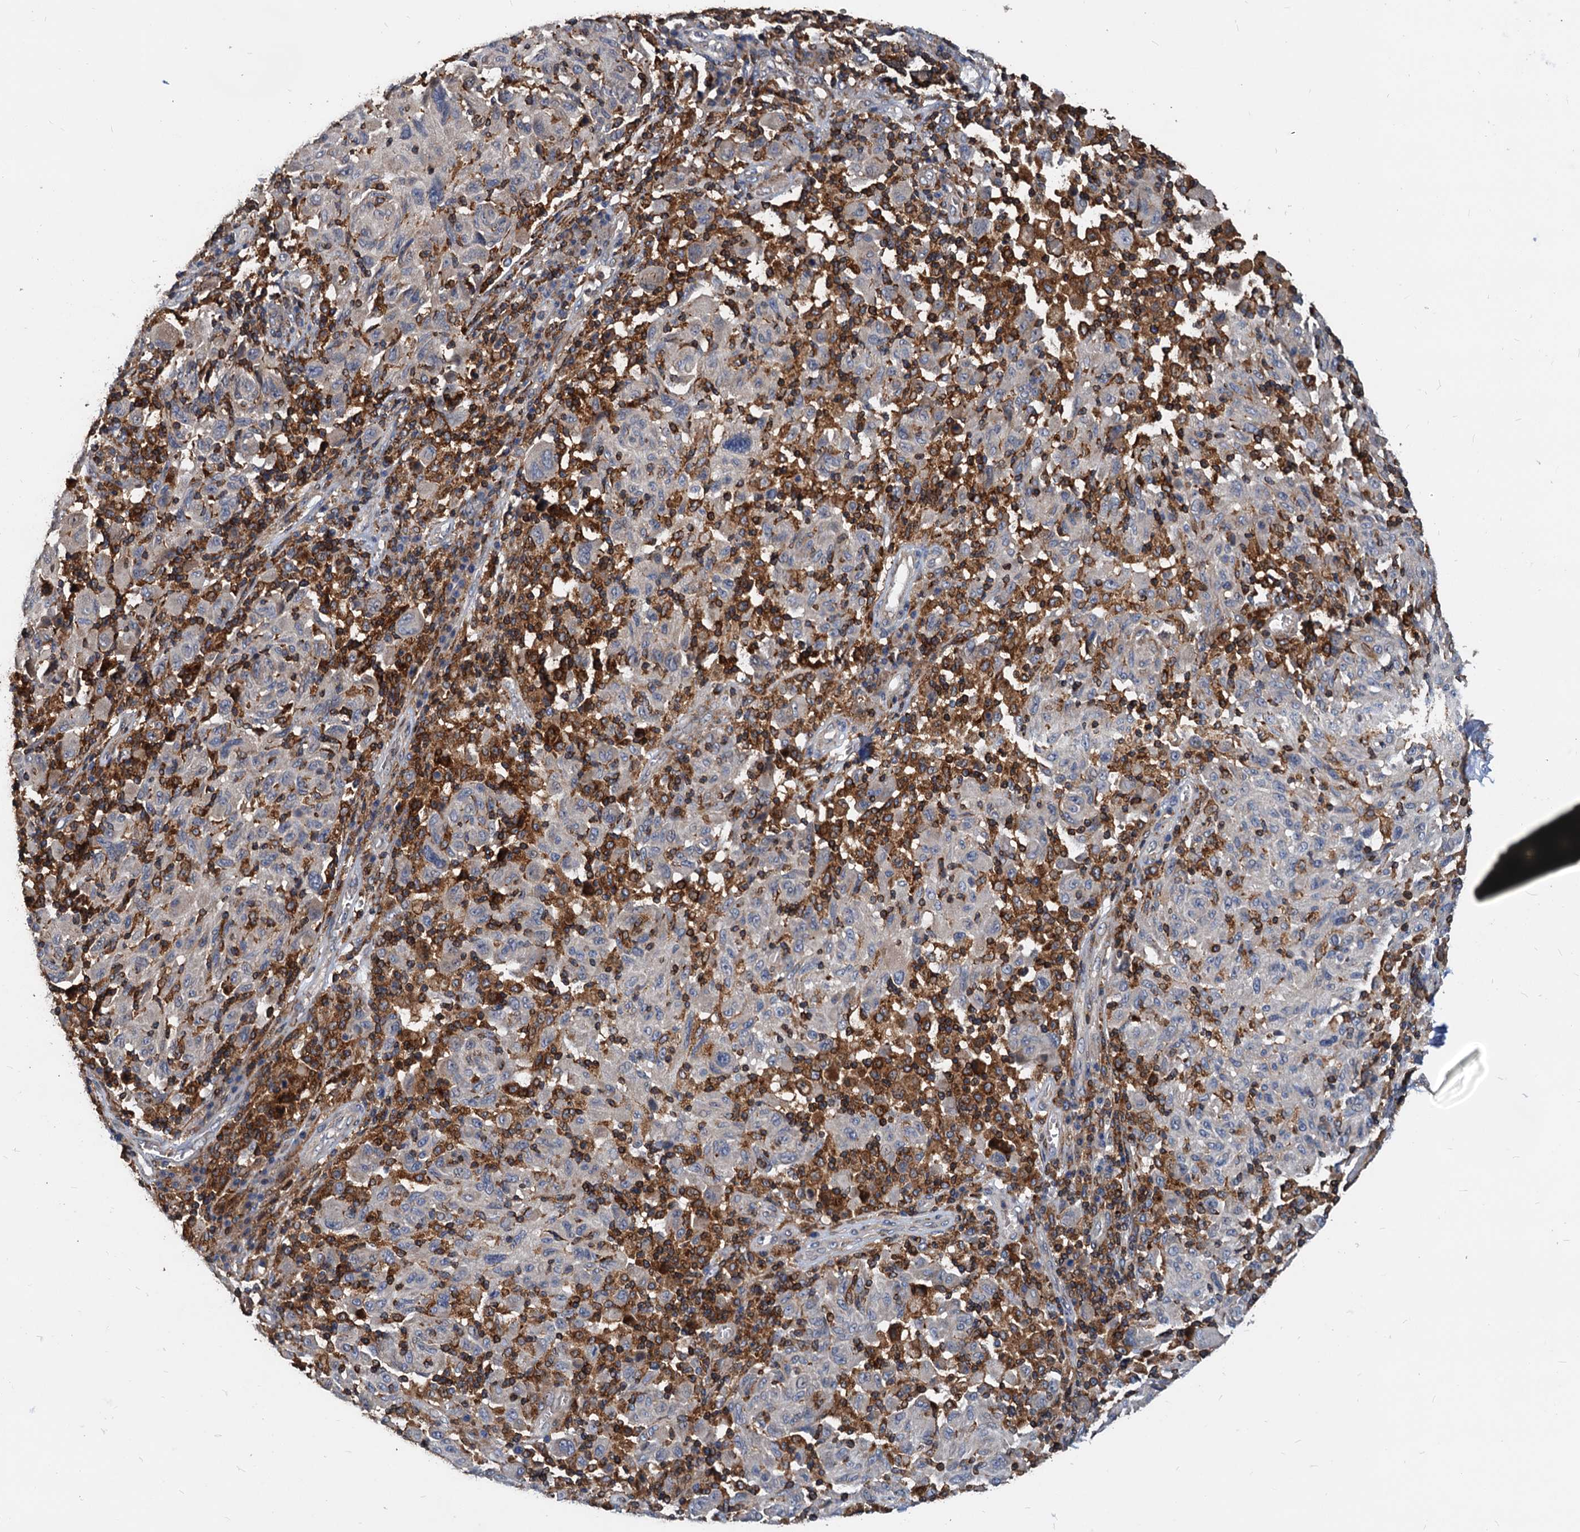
{"staining": {"intensity": "negative", "quantity": "none", "location": "none"}, "tissue": "melanoma", "cell_type": "Tumor cells", "image_type": "cancer", "snomed": [{"axis": "morphology", "description": "Malignant melanoma, NOS"}, {"axis": "topography", "description": "Skin"}], "caption": "DAB (3,3'-diaminobenzidine) immunohistochemical staining of malignant melanoma shows no significant expression in tumor cells.", "gene": "LCP2", "patient": {"sex": "male", "age": 53}}